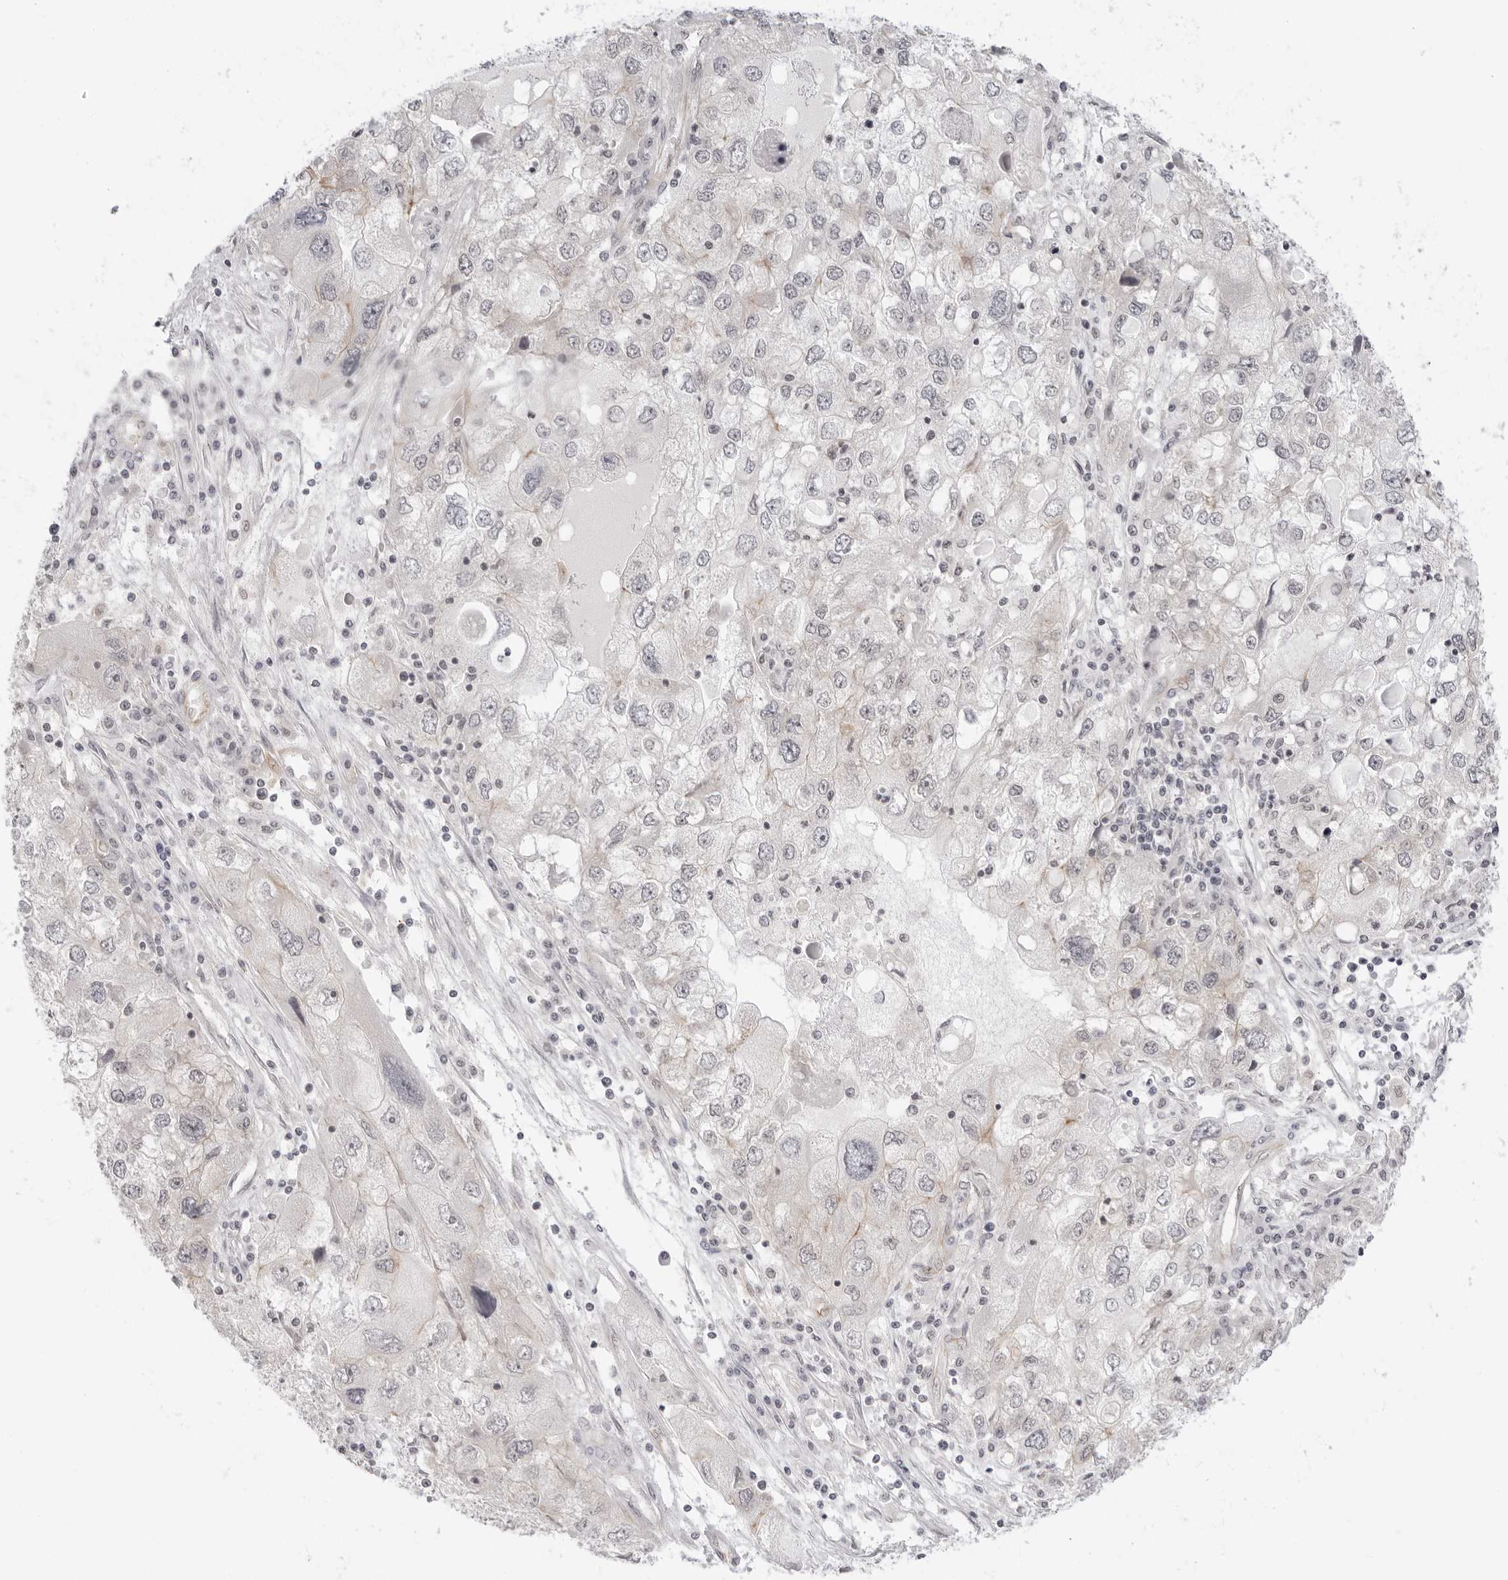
{"staining": {"intensity": "weak", "quantity": "<25%", "location": "cytoplasmic/membranous,nuclear"}, "tissue": "endometrial cancer", "cell_type": "Tumor cells", "image_type": "cancer", "snomed": [{"axis": "morphology", "description": "Adenocarcinoma, NOS"}, {"axis": "topography", "description": "Endometrium"}], "caption": "The IHC photomicrograph has no significant positivity in tumor cells of endometrial cancer (adenocarcinoma) tissue.", "gene": "TRAPPC3", "patient": {"sex": "female", "age": 49}}